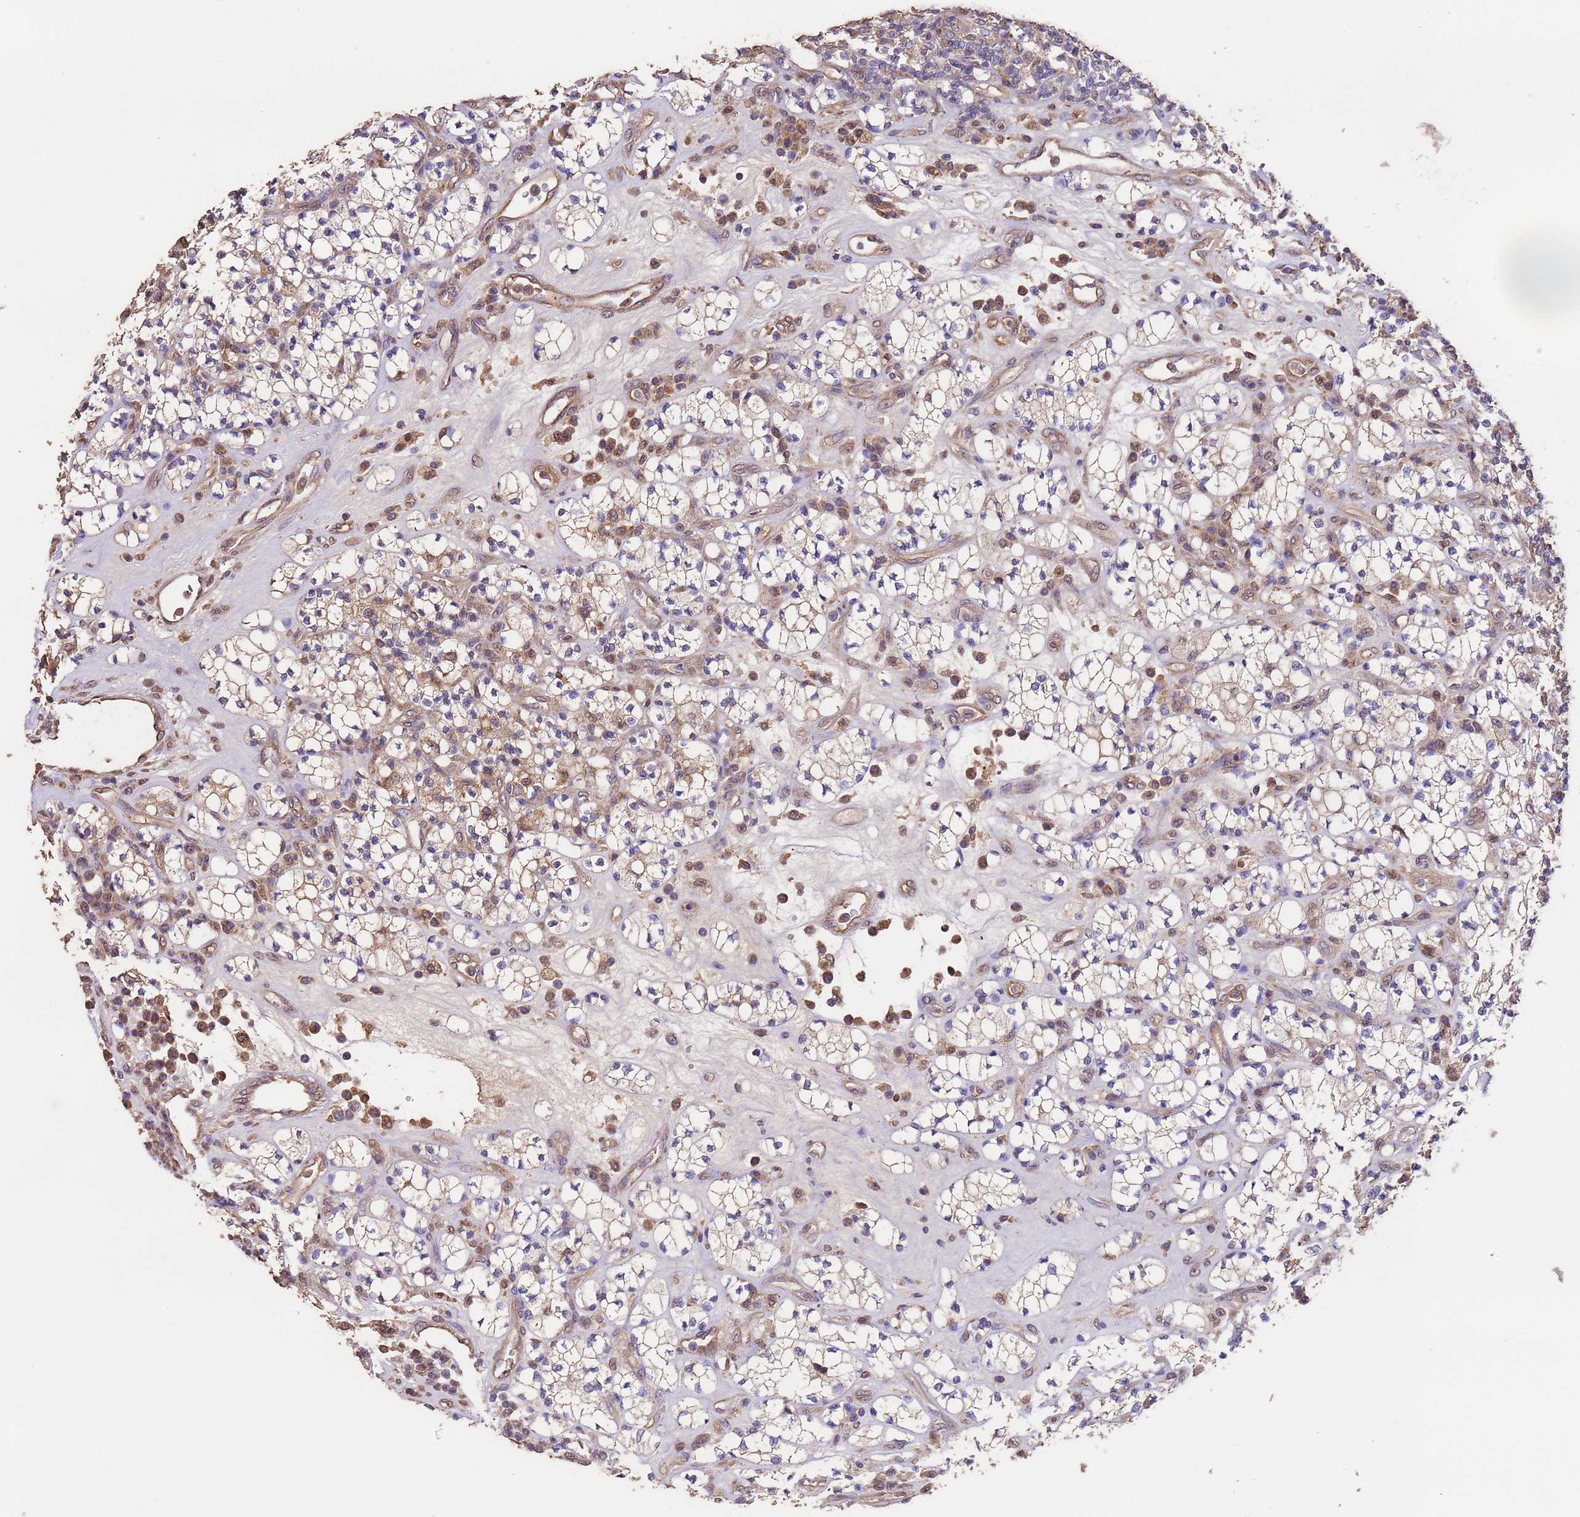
{"staining": {"intensity": "weak", "quantity": "25%-75%", "location": "cytoplasmic/membranous"}, "tissue": "renal cancer", "cell_type": "Tumor cells", "image_type": "cancer", "snomed": [{"axis": "morphology", "description": "Adenocarcinoma, NOS"}, {"axis": "topography", "description": "Kidney"}], "caption": "Protein expression analysis of human renal cancer (adenocarcinoma) reveals weak cytoplasmic/membranous positivity in about 25%-75% of tumor cells. (Stains: DAB (3,3'-diaminobenzidine) in brown, nuclei in blue, Microscopy: brightfield microscopy at high magnification).", "gene": "NPHP1", "patient": {"sex": "male", "age": 77}}